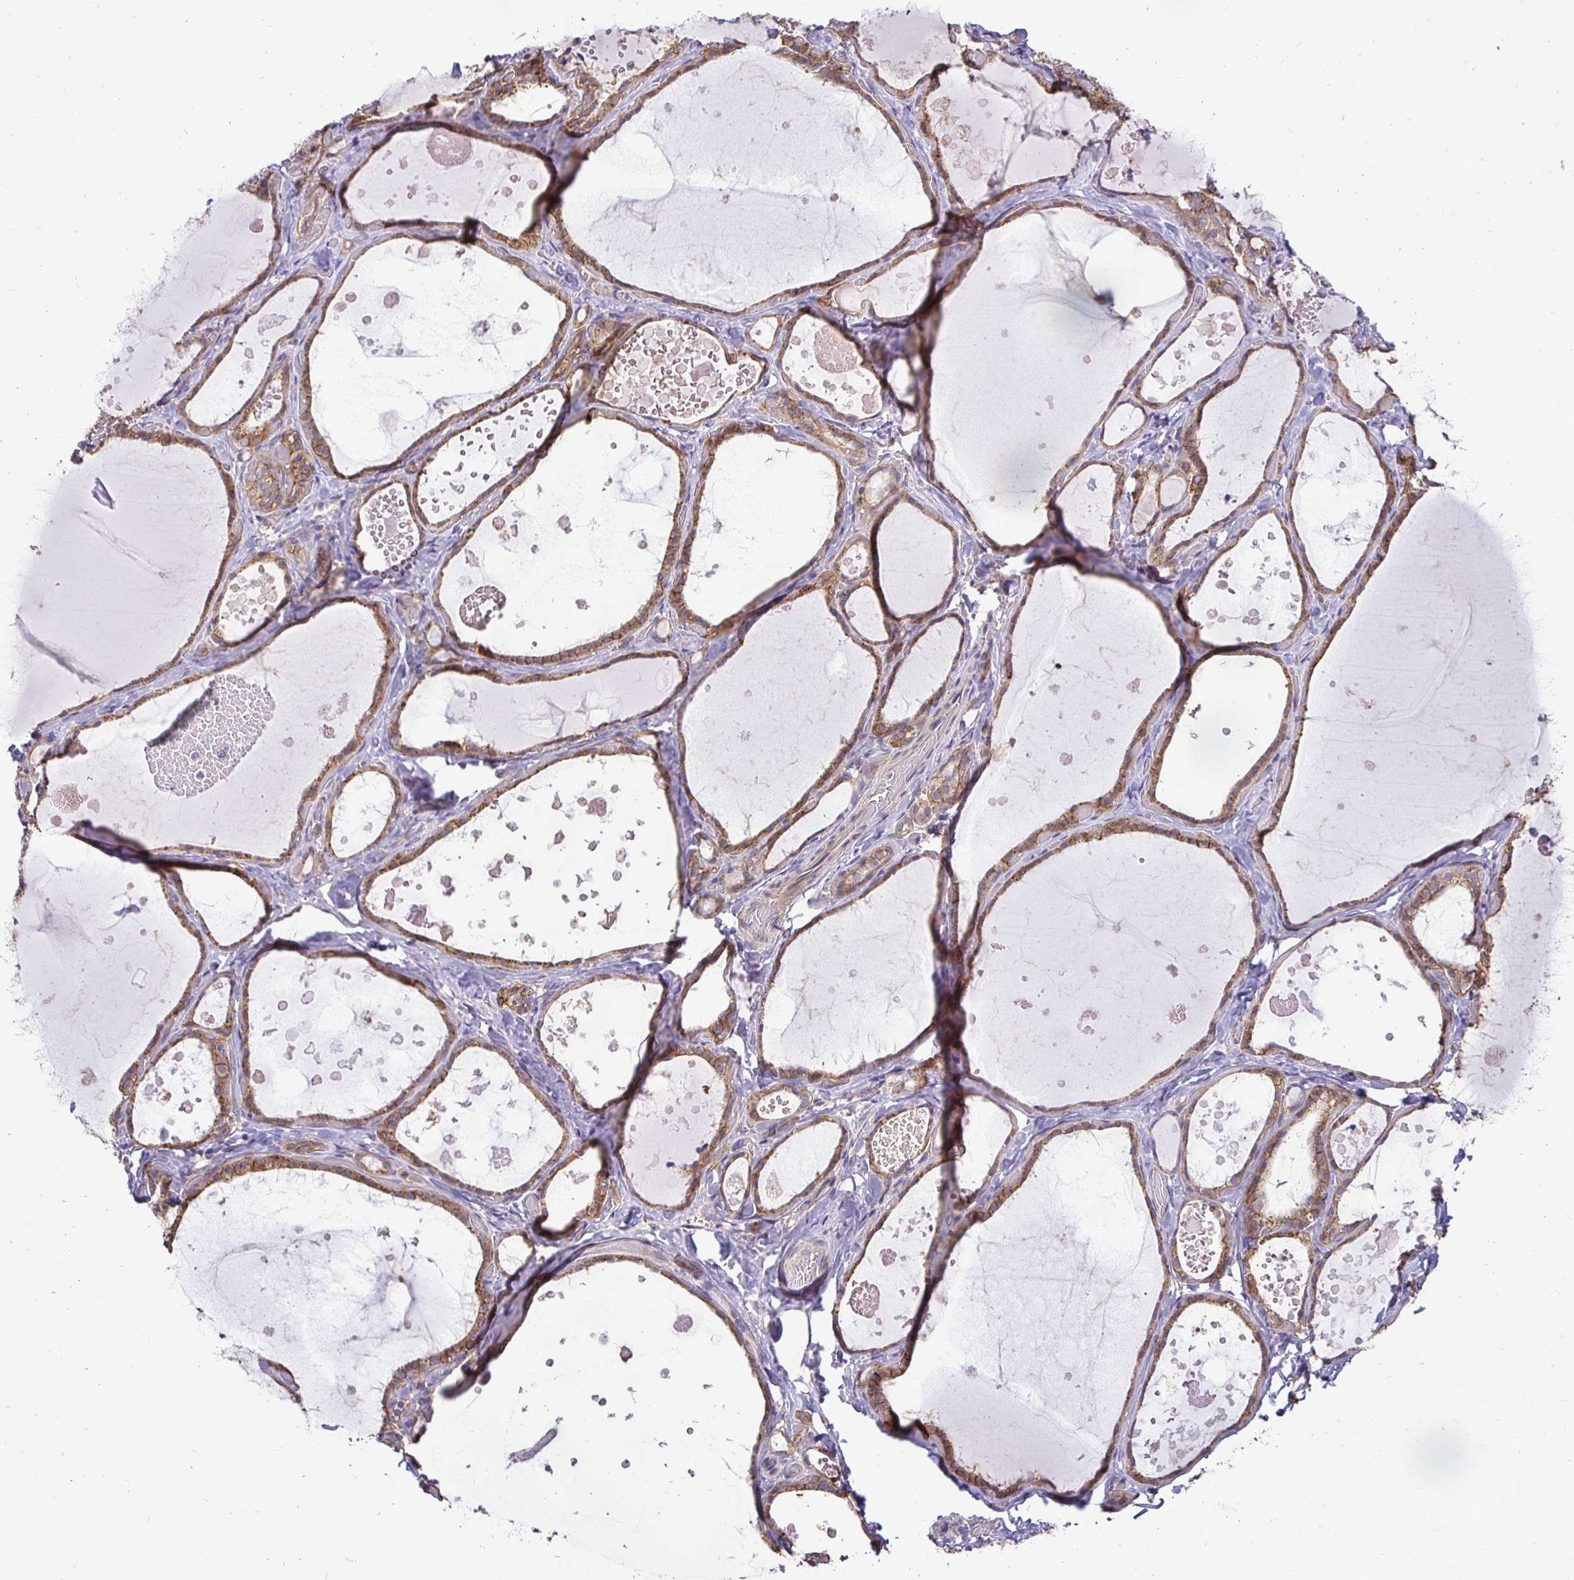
{"staining": {"intensity": "moderate", "quantity": ">75%", "location": "cytoplasmic/membranous"}, "tissue": "thyroid gland", "cell_type": "Glandular cells", "image_type": "normal", "snomed": [{"axis": "morphology", "description": "Normal tissue, NOS"}, {"axis": "topography", "description": "Thyroid gland"}], "caption": "Immunohistochemistry (IHC) (DAB) staining of normal thyroid gland shows moderate cytoplasmic/membranous protein positivity in about >75% of glandular cells.", "gene": "SLC9A1", "patient": {"sex": "female", "age": 56}}